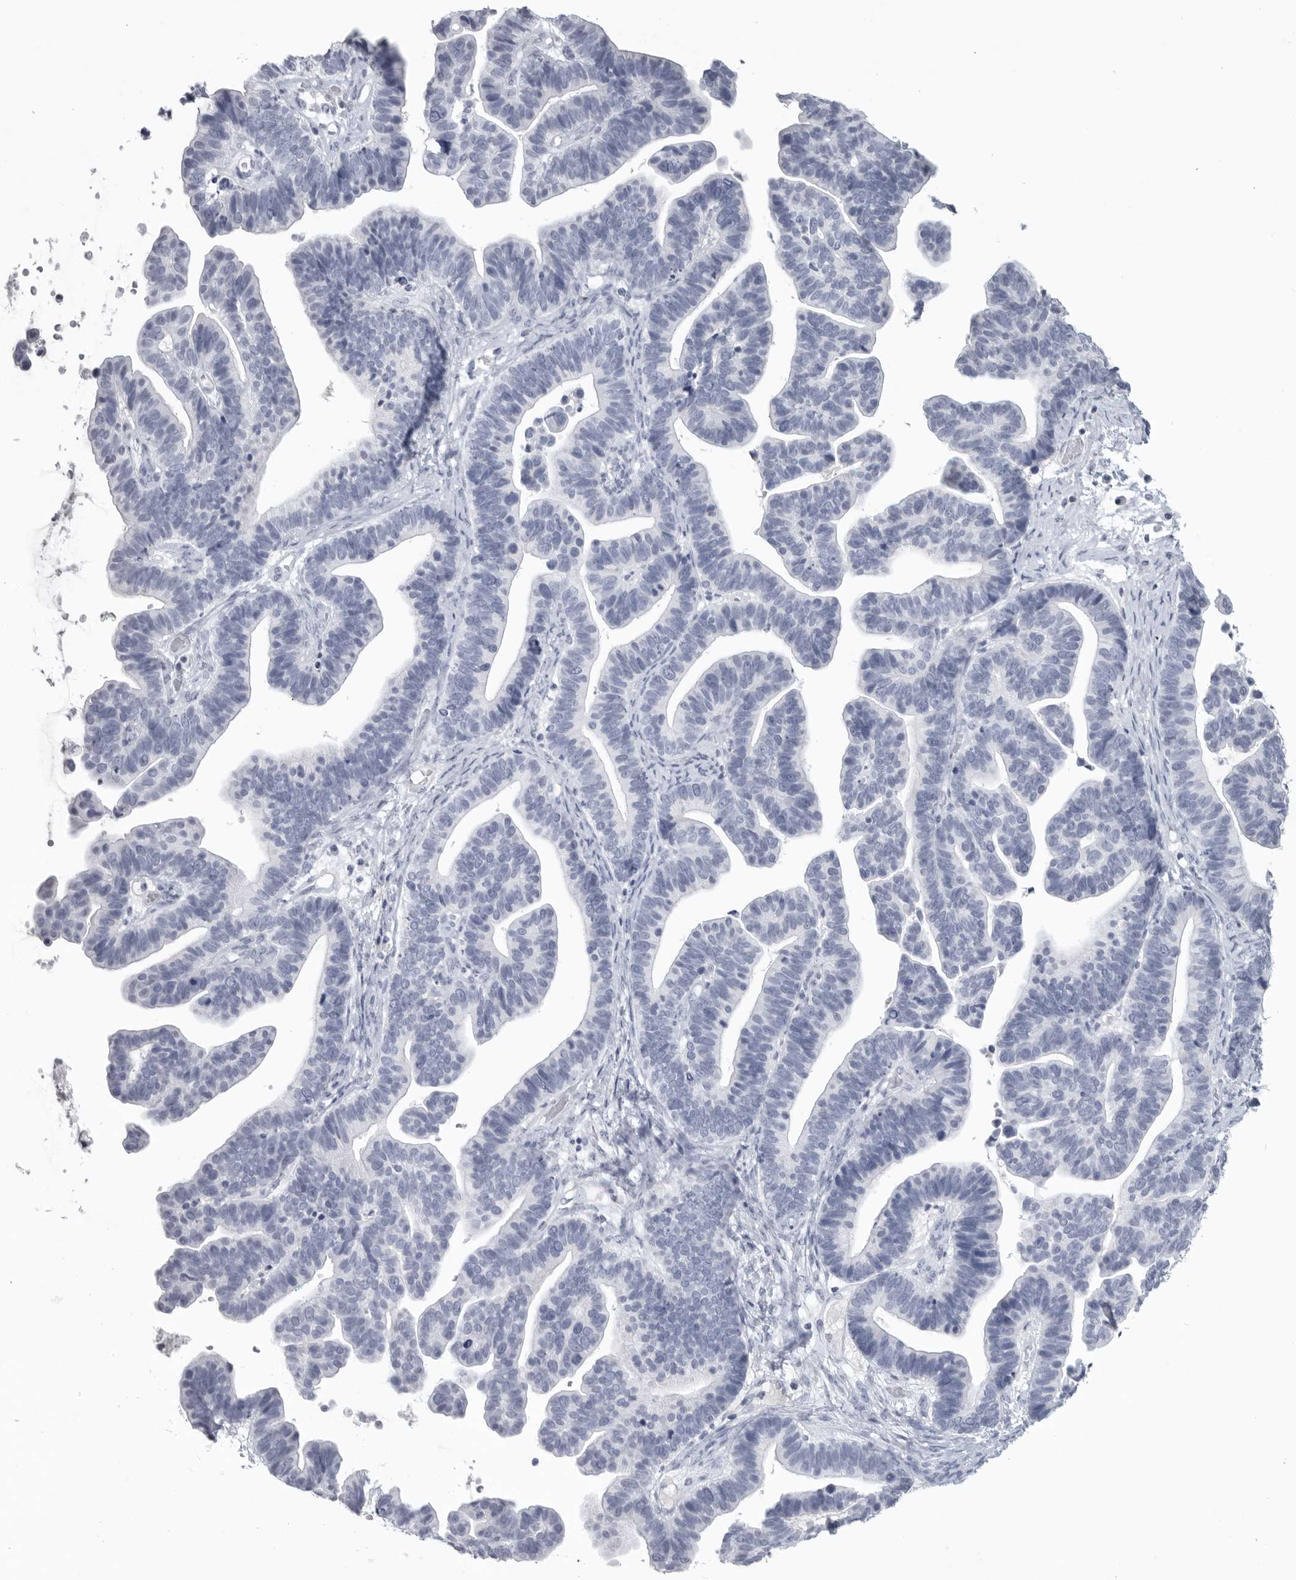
{"staining": {"intensity": "negative", "quantity": "none", "location": "none"}, "tissue": "ovarian cancer", "cell_type": "Tumor cells", "image_type": "cancer", "snomed": [{"axis": "morphology", "description": "Cystadenocarcinoma, serous, NOS"}, {"axis": "topography", "description": "Ovary"}], "caption": "Ovarian serous cystadenocarcinoma was stained to show a protein in brown. There is no significant staining in tumor cells. (DAB (3,3'-diaminobenzidine) immunohistochemistry, high magnification).", "gene": "LY6D", "patient": {"sex": "female", "age": 56}}